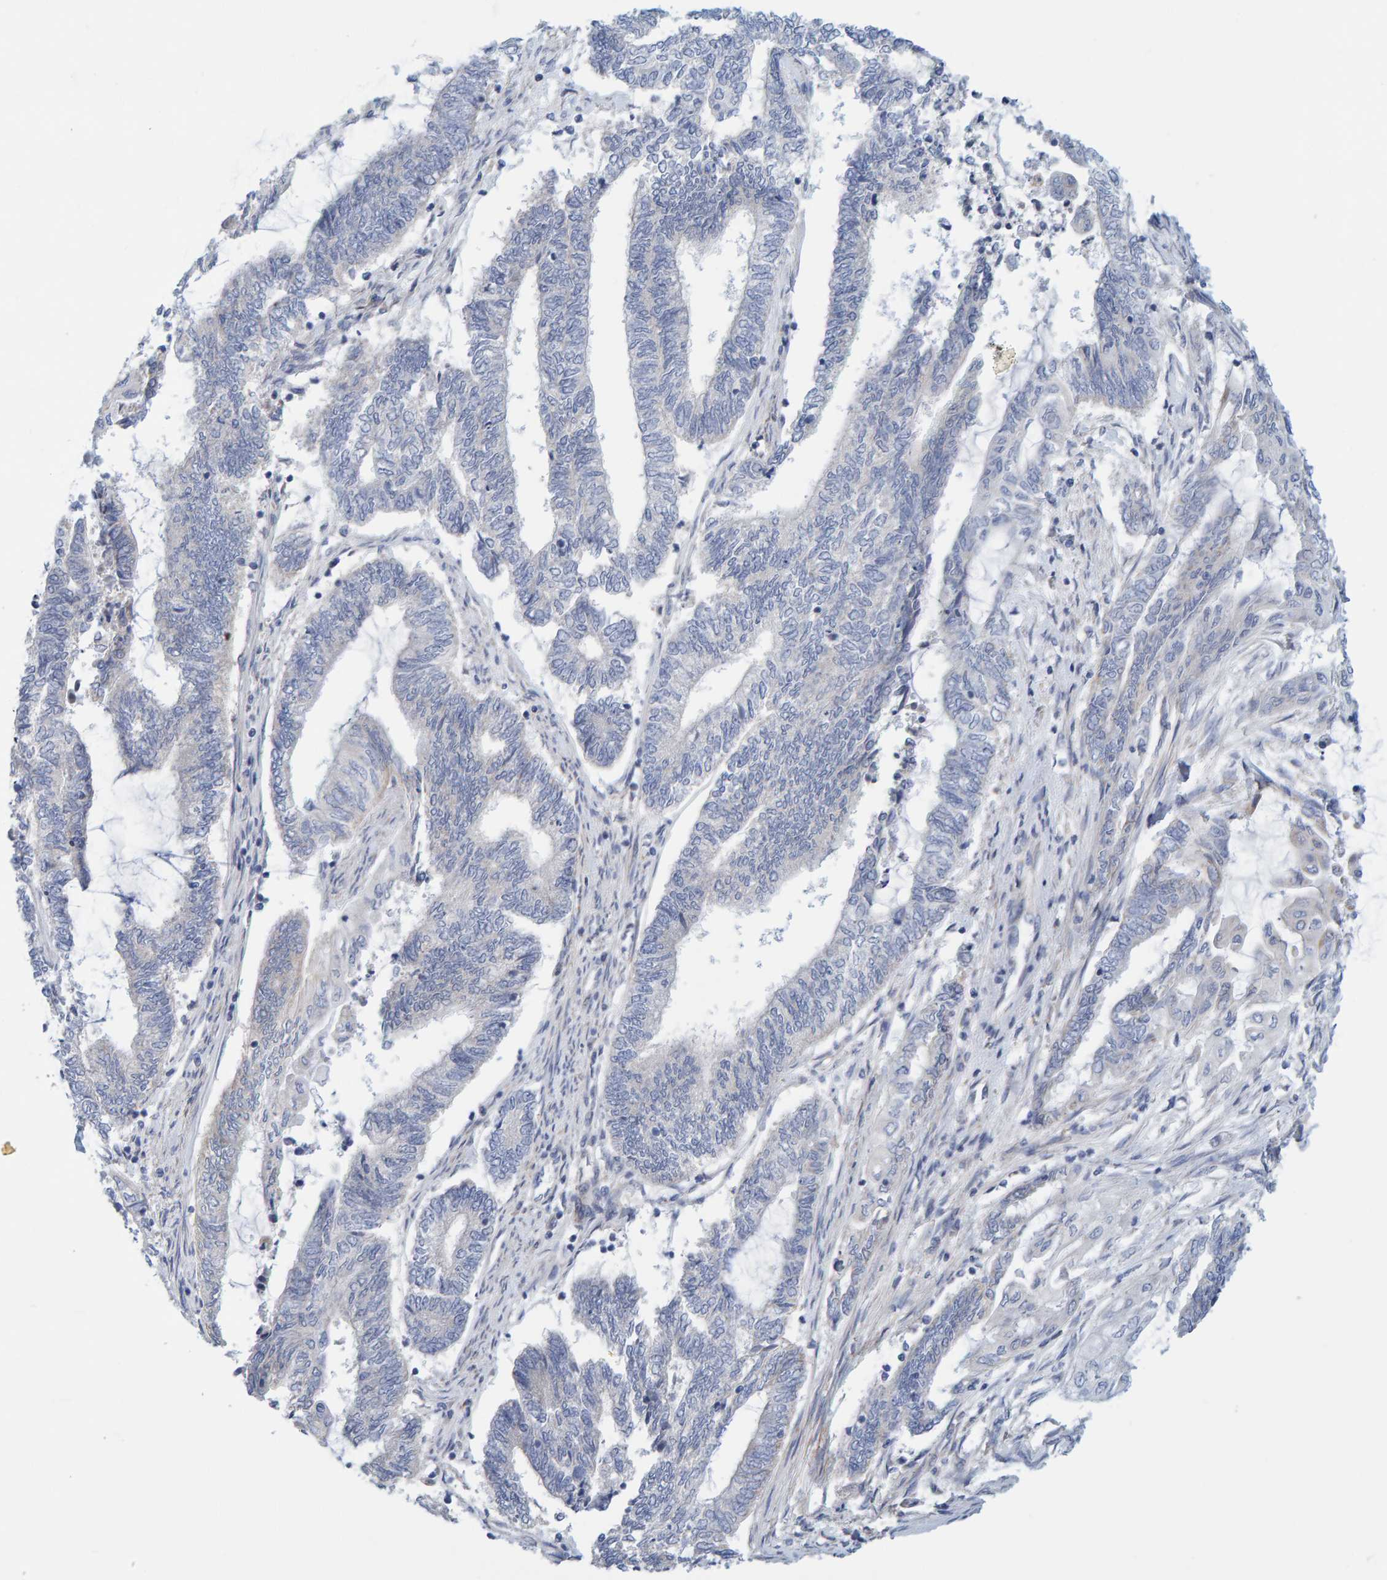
{"staining": {"intensity": "negative", "quantity": "none", "location": "none"}, "tissue": "endometrial cancer", "cell_type": "Tumor cells", "image_type": "cancer", "snomed": [{"axis": "morphology", "description": "Adenocarcinoma, NOS"}, {"axis": "topography", "description": "Uterus"}, {"axis": "topography", "description": "Endometrium"}], "caption": "Endometrial cancer (adenocarcinoma) stained for a protein using immunohistochemistry displays no positivity tumor cells.", "gene": "ZC3H3", "patient": {"sex": "female", "age": 70}}